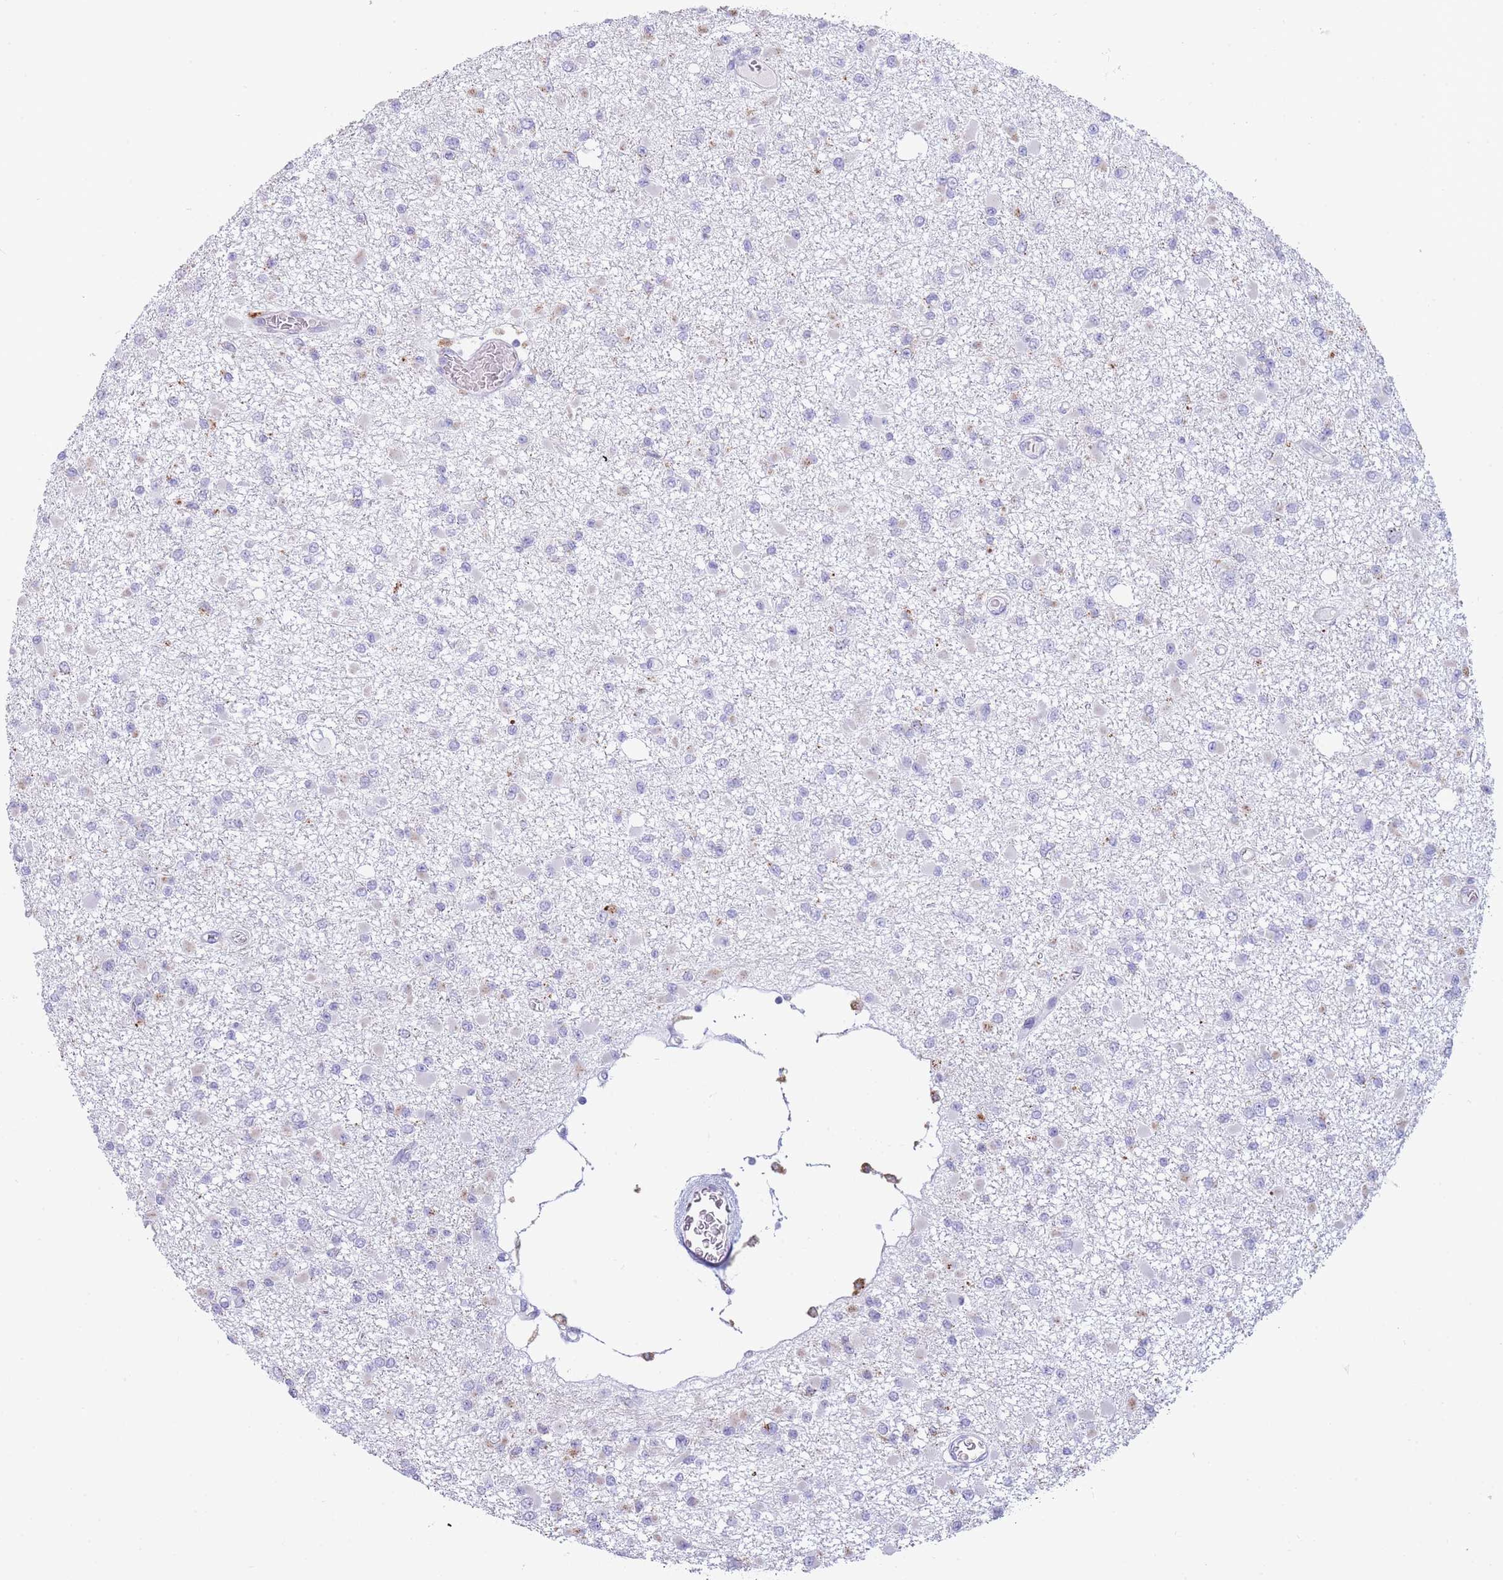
{"staining": {"intensity": "weak", "quantity": "<25%", "location": "cytoplasmic/membranous"}, "tissue": "glioma", "cell_type": "Tumor cells", "image_type": "cancer", "snomed": [{"axis": "morphology", "description": "Glioma, malignant, Low grade"}, {"axis": "topography", "description": "Brain"}], "caption": "Malignant glioma (low-grade) stained for a protein using IHC exhibits no staining tumor cells.", "gene": "GAA", "patient": {"sex": "female", "age": 22}}